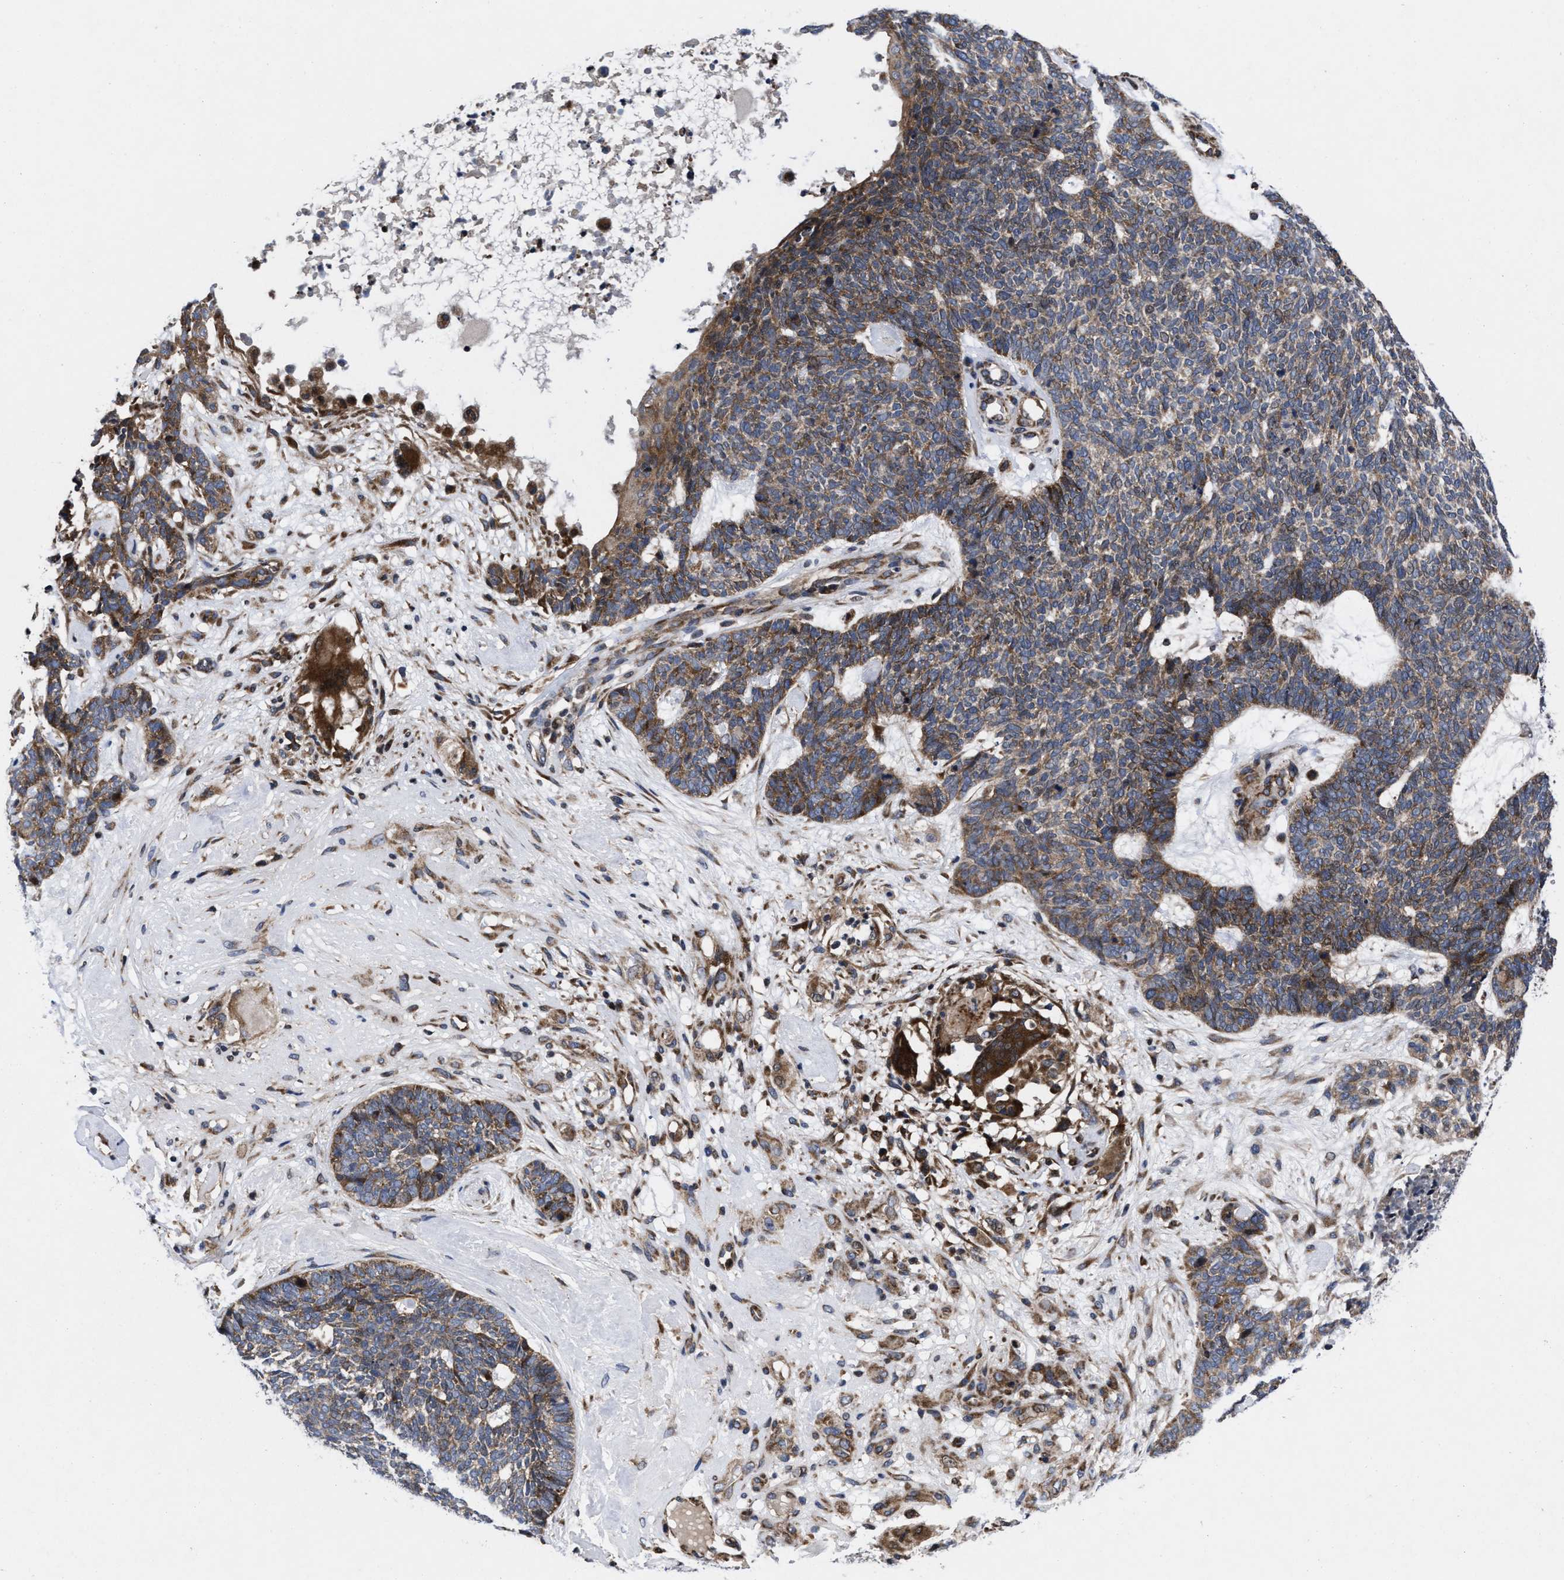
{"staining": {"intensity": "moderate", "quantity": ">75%", "location": "cytoplasmic/membranous"}, "tissue": "skin cancer", "cell_type": "Tumor cells", "image_type": "cancer", "snomed": [{"axis": "morphology", "description": "Basal cell carcinoma"}, {"axis": "topography", "description": "Skin"}], "caption": "Immunohistochemistry (IHC) histopathology image of human skin cancer (basal cell carcinoma) stained for a protein (brown), which exhibits medium levels of moderate cytoplasmic/membranous staining in about >75% of tumor cells.", "gene": "MRPL50", "patient": {"sex": "female", "age": 84}}